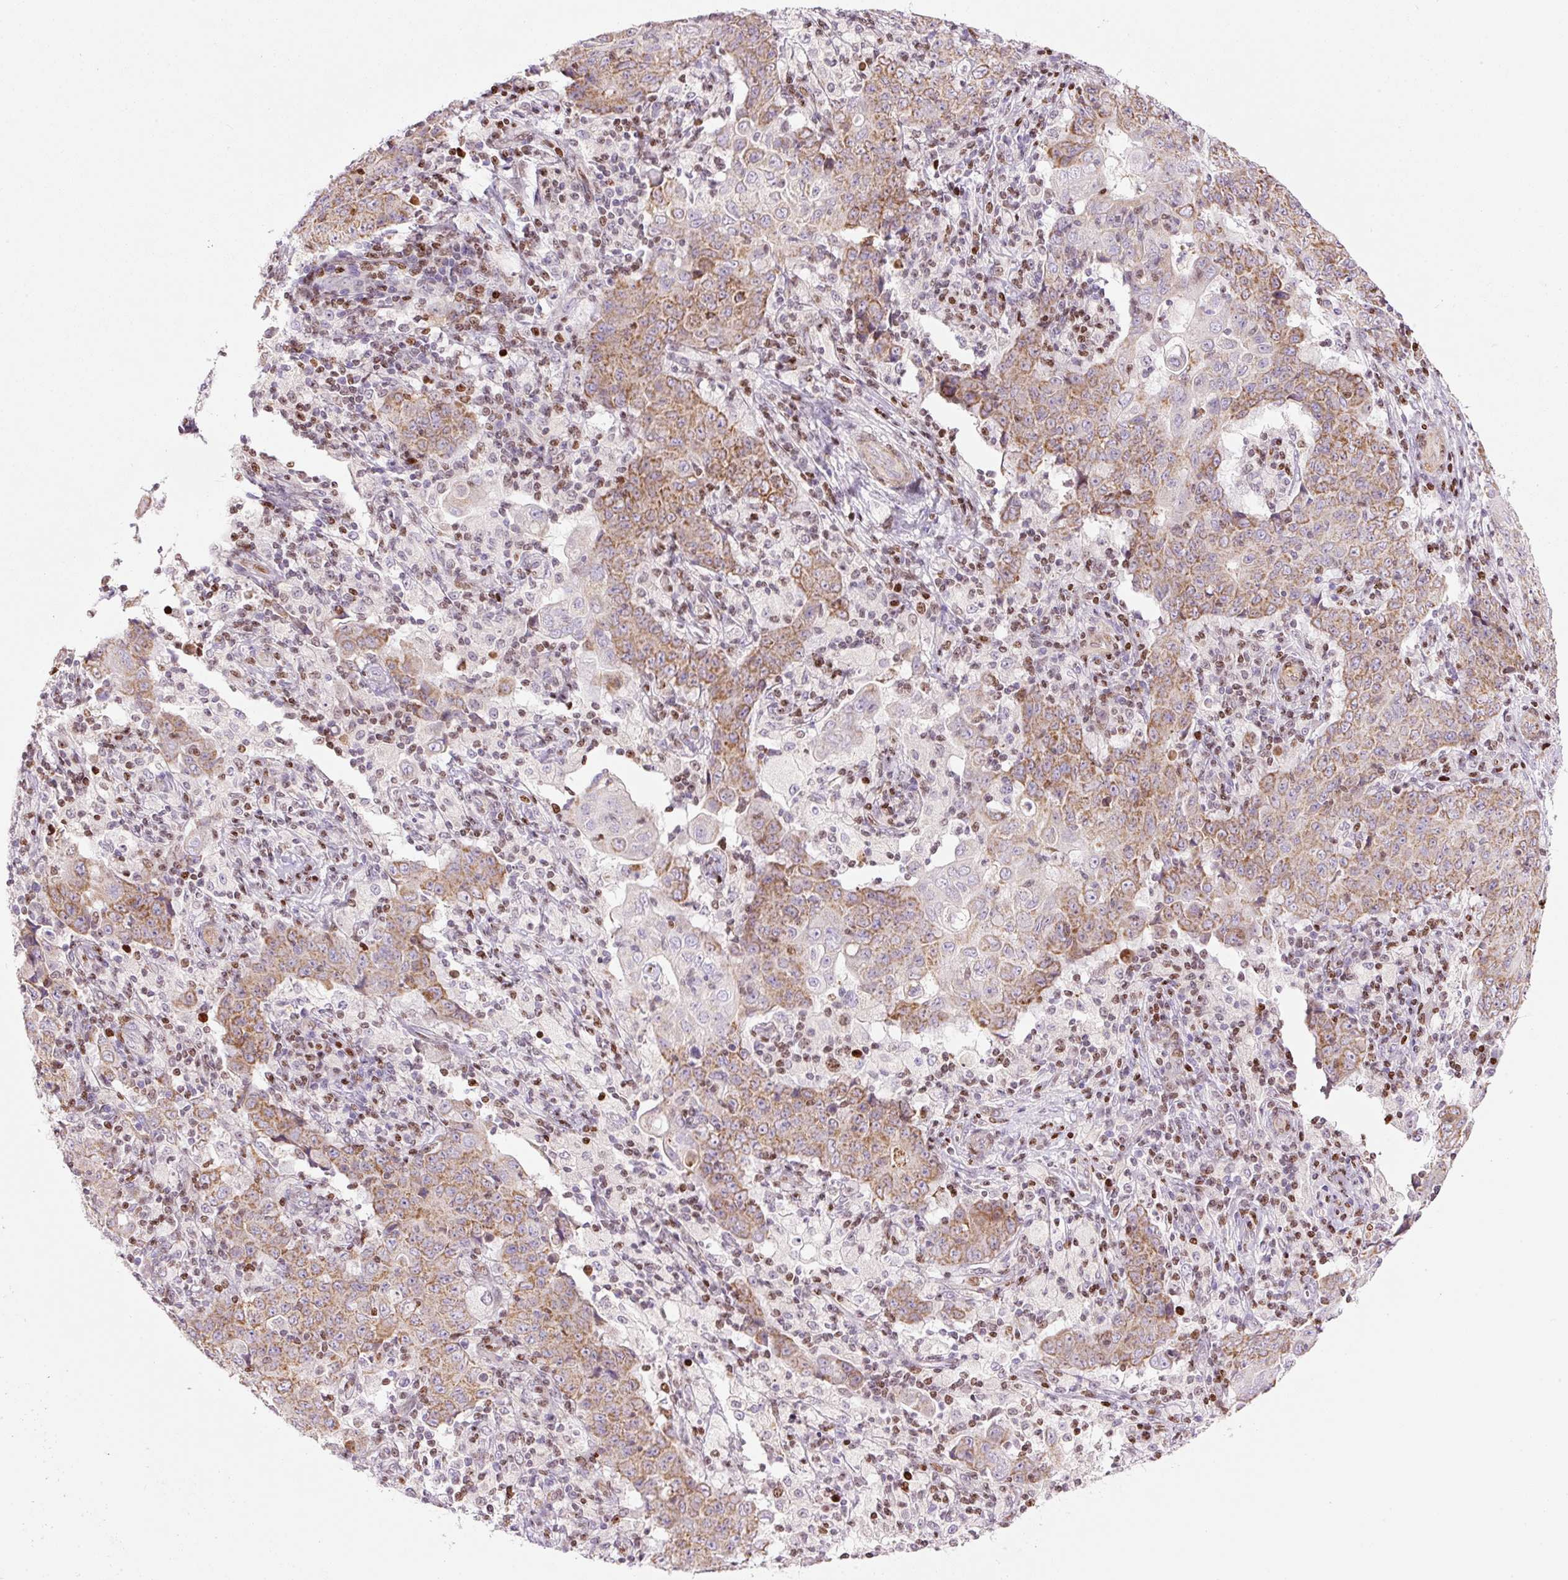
{"staining": {"intensity": "moderate", "quantity": ">75%", "location": "cytoplasmic/membranous"}, "tissue": "ovarian cancer", "cell_type": "Tumor cells", "image_type": "cancer", "snomed": [{"axis": "morphology", "description": "Carcinoma, endometroid"}, {"axis": "topography", "description": "Ovary"}], "caption": "Moderate cytoplasmic/membranous positivity for a protein is identified in approximately >75% of tumor cells of endometroid carcinoma (ovarian) using immunohistochemistry.", "gene": "TMEM8B", "patient": {"sex": "female", "age": 42}}